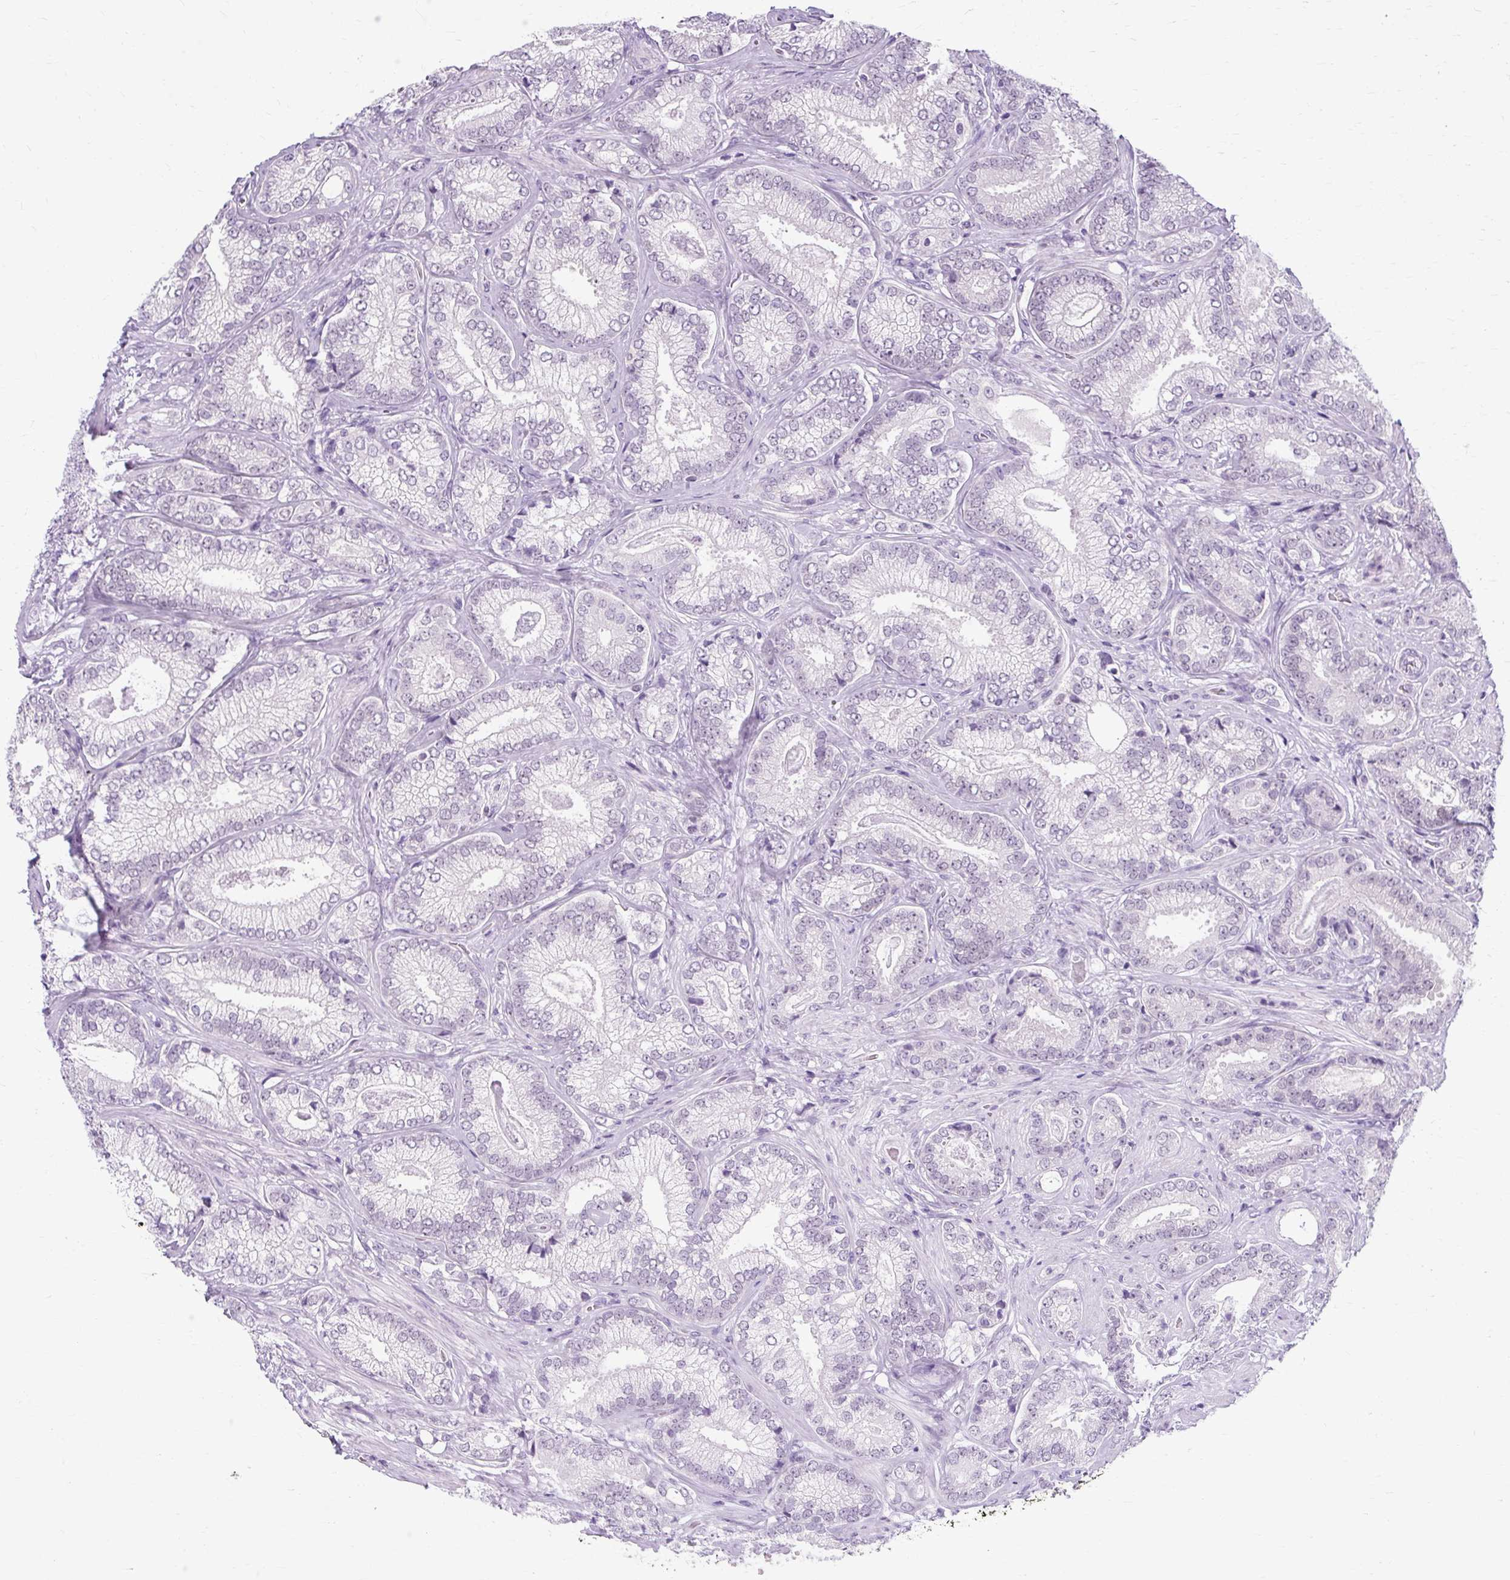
{"staining": {"intensity": "negative", "quantity": "none", "location": "none"}, "tissue": "prostate cancer", "cell_type": "Tumor cells", "image_type": "cancer", "snomed": [{"axis": "morphology", "description": "Adenocarcinoma, Low grade"}, {"axis": "topography", "description": "Prostate"}], "caption": "IHC of low-grade adenocarcinoma (prostate) reveals no expression in tumor cells.", "gene": "RYBP", "patient": {"sex": "male", "age": 63}}